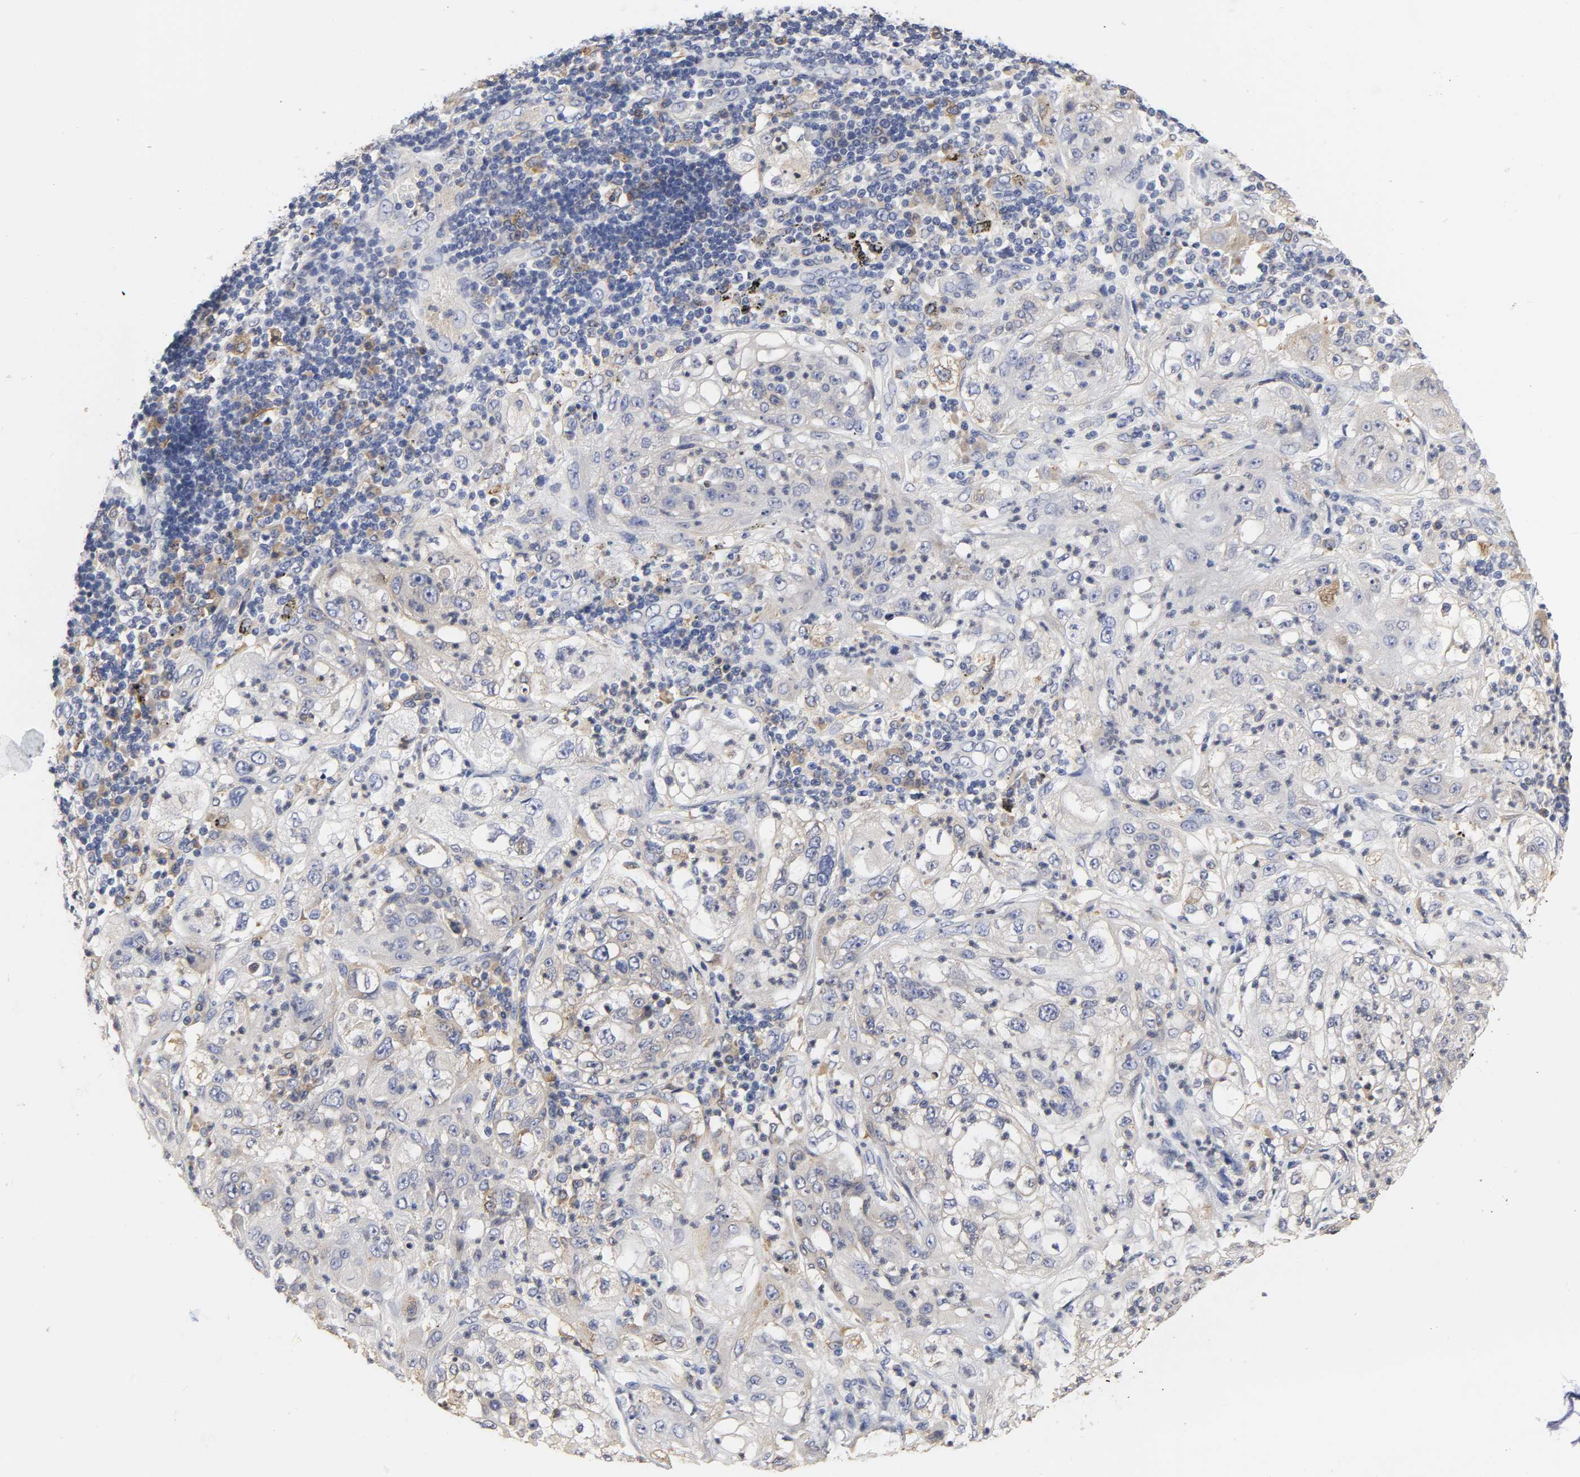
{"staining": {"intensity": "weak", "quantity": "<25%", "location": "cytoplasmic/membranous"}, "tissue": "lung cancer", "cell_type": "Tumor cells", "image_type": "cancer", "snomed": [{"axis": "morphology", "description": "Inflammation, NOS"}, {"axis": "morphology", "description": "Squamous cell carcinoma, NOS"}, {"axis": "topography", "description": "Lymph node"}, {"axis": "topography", "description": "Soft tissue"}, {"axis": "topography", "description": "Lung"}], "caption": "An IHC micrograph of lung squamous cell carcinoma is shown. There is no staining in tumor cells of lung squamous cell carcinoma. The staining was performed using DAB (3,3'-diaminobenzidine) to visualize the protein expression in brown, while the nuclei were stained in blue with hematoxylin (Magnification: 20x).", "gene": "HCK", "patient": {"sex": "male", "age": 66}}